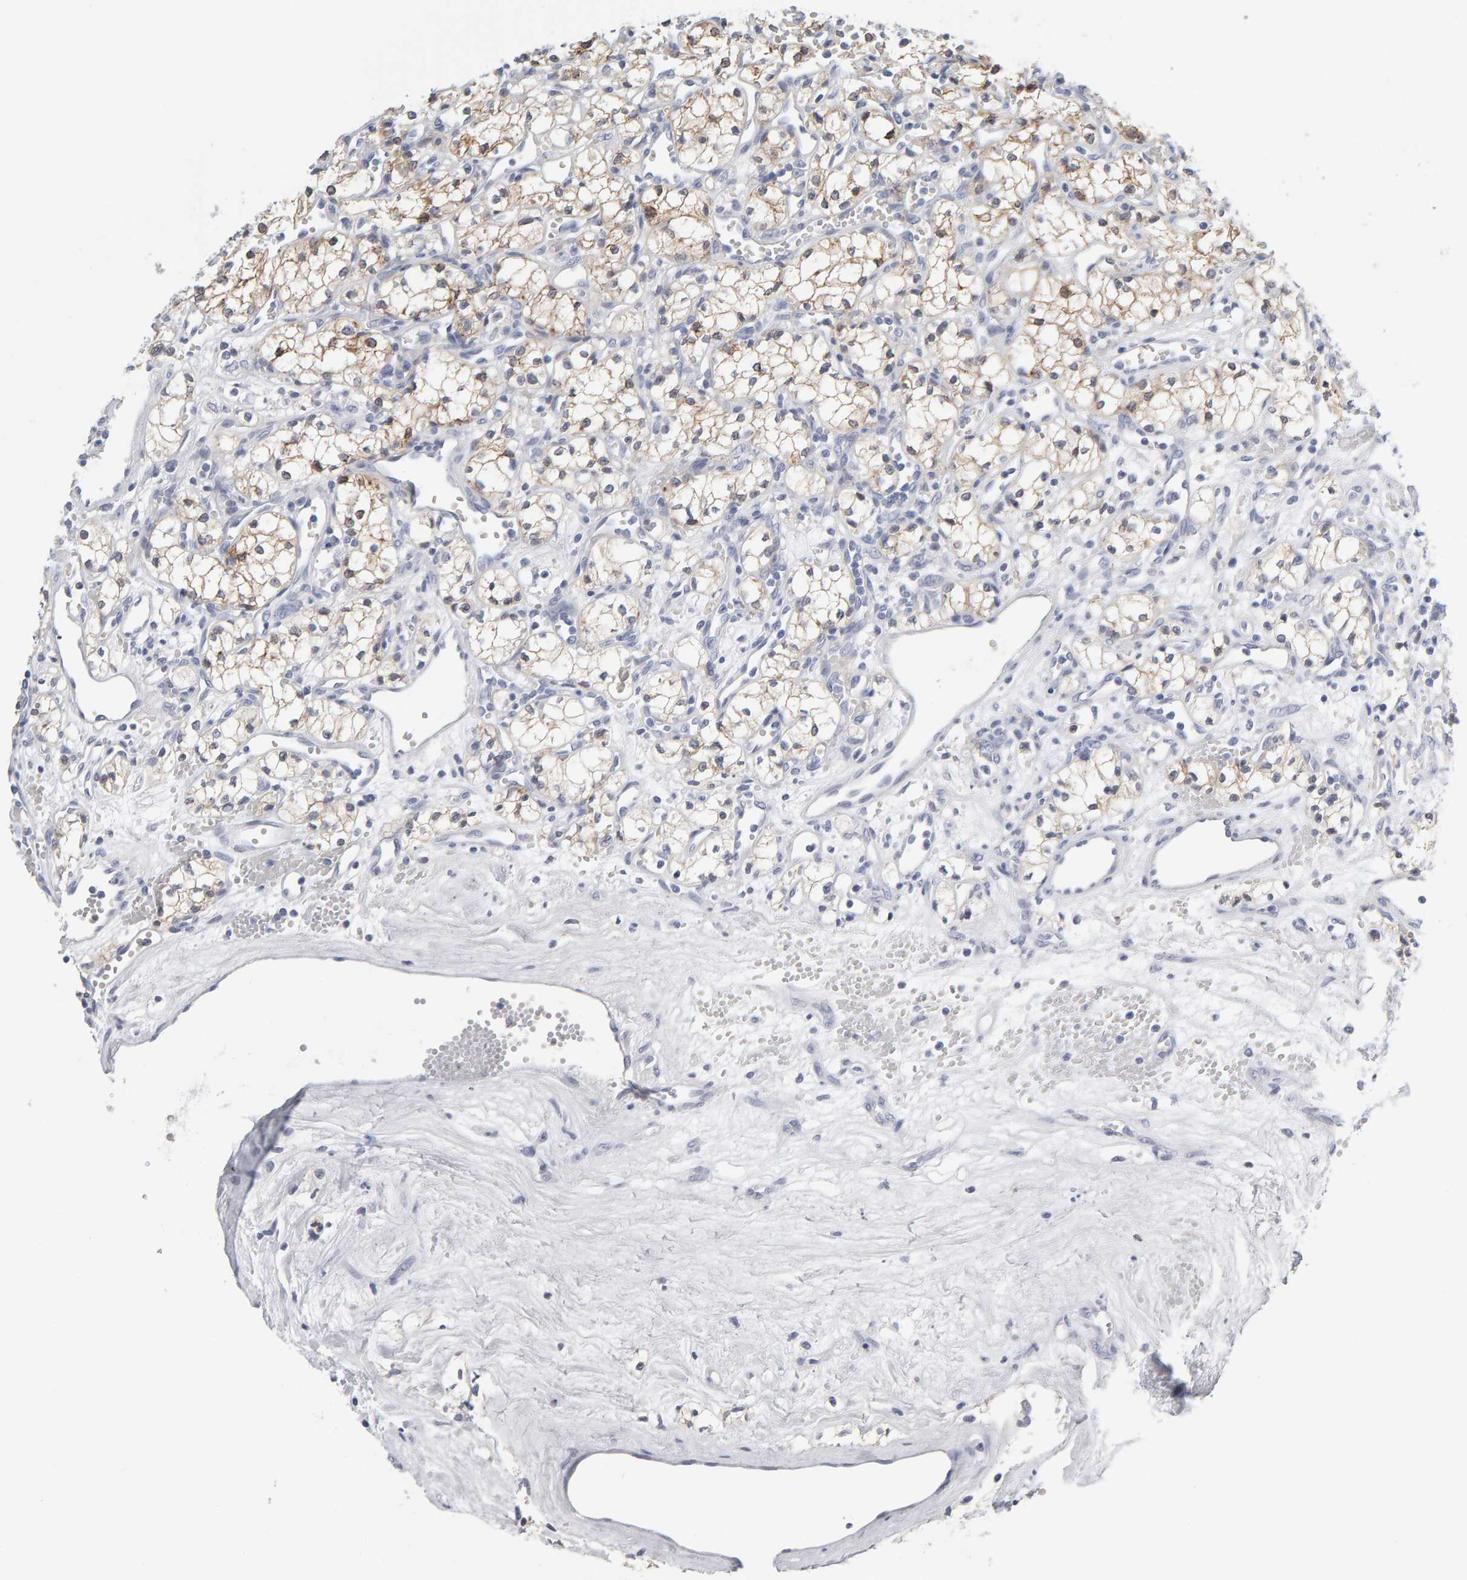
{"staining": {"intensity": "weak", "quantity": ">75%", "location": "cytoplasmic/membranous"}, "tissue": "renal cancer", "cell_type": "Tumor cells", "image_type": "cancer", "snomed": [{"axis": "morphology", "description": "Adenocarcinoma, NOS"}, {"axis": "topography", "description": "Kidney"}], "caption": "DAB (3,3'-diaminobenzidine) immunohistochemical staining of human renal cancer (adenocarcinoma) demonstrates weak cytoplasmic/membranous protein expression in about >75% of tumor cells. The staining is performed using DAB (3,3'-diaminobenzidine) brown chromogen to label protein expression. The nuclei are counter-stained blue using hematoxylin.", "gene": "CTH", "patient": {"sex": "male", "age": 59}}